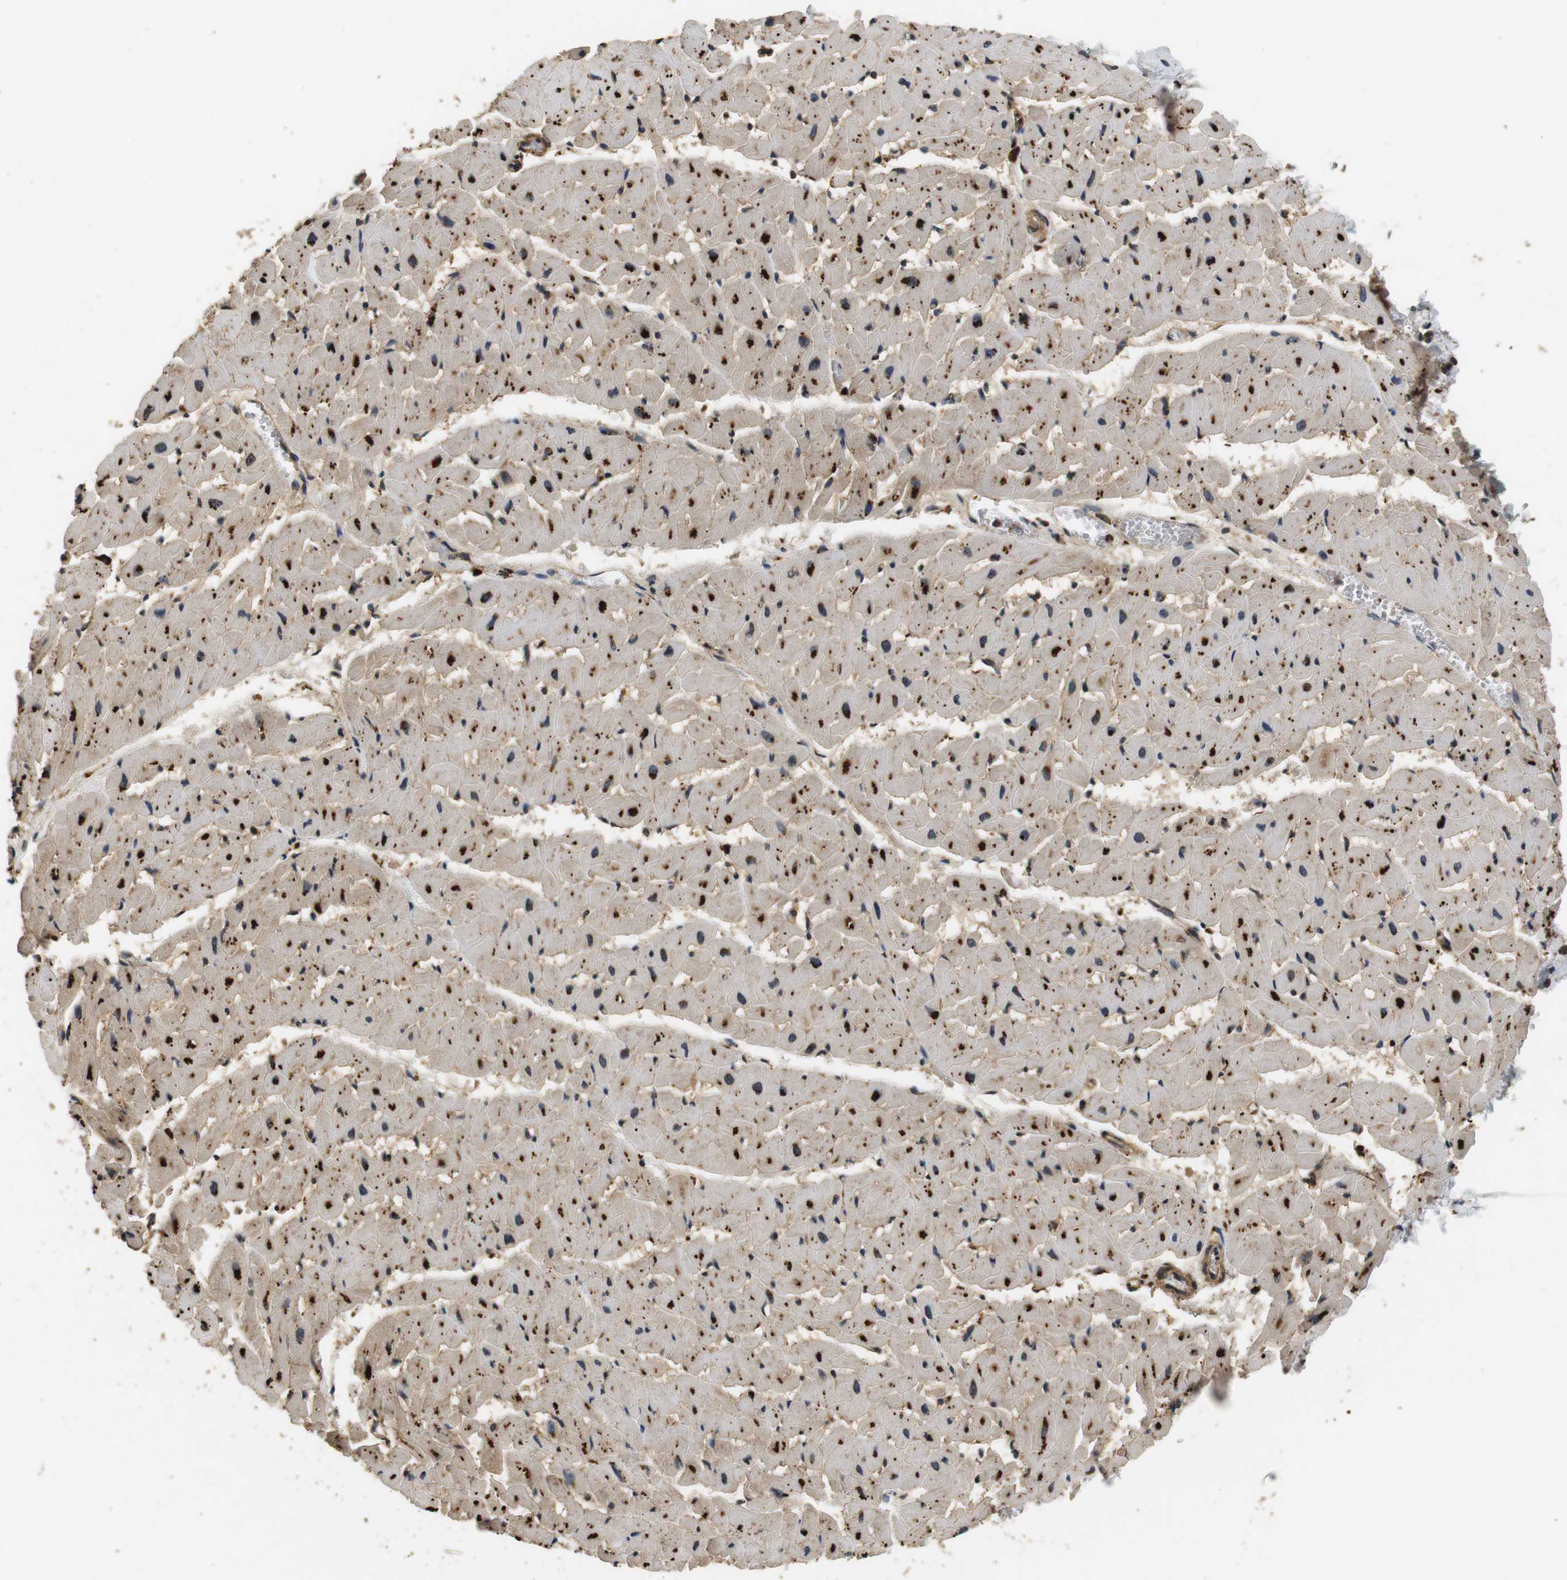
{"staining": {"intensity": "moderate", "quantity": ">75%", "location": "cytoplasmic/membranous"}, "tissue": "heart muscle", "cell_type": "Cardiomyocytes", "image_type": "normal", "snomed": [{"axis": "morphology", "description": "Normal tissue, NOS"}, {"axis": "topography", "description": "Heart"}], "caption": "Protein expression analysis of normal heart muscle exhibits moderate cytoplasmic/membranous staining in approximately >75% of cardiomyocytes. The staining was performed using DAB (3,3'-diaminobenzidine) to visualize the protein expression in brown, while the nuclei were stained in blue with hematoxylin (Magnification: 20x).", "gene": "TXNRD1", "patient": {"sex": "female", "age": 19}}